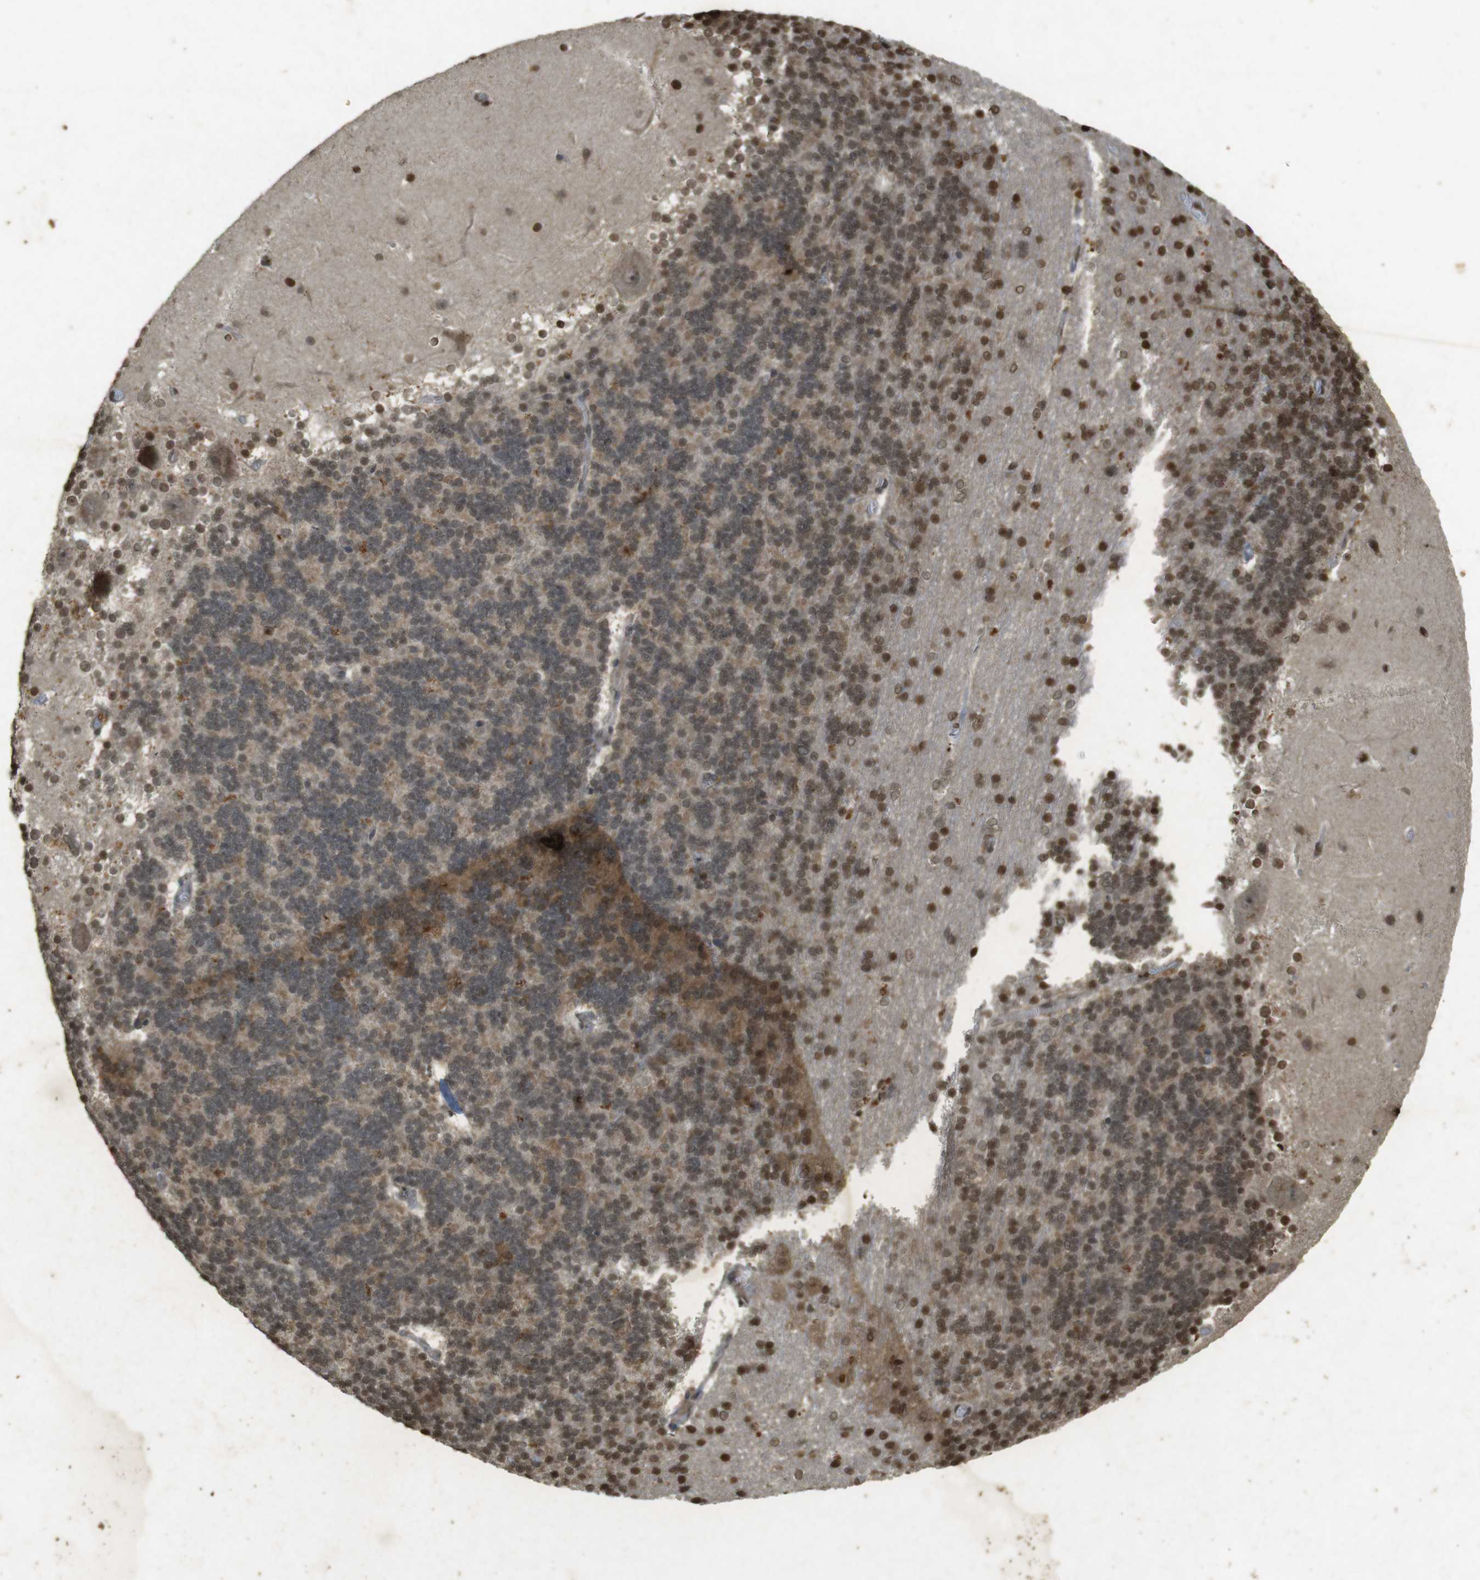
{"staining": {"intensity": "moderate", "quantity": "25%-75%", "location": "cytoplasmic/membranous,nuclear"}, "tissue": "cerebellum", "cell_type": "Cells in granular layer", "image_type": "normal", "snomed": [{"axis": "morphology", "description": "Normal tissue, NOS"}, {"axis": "topography", "description": "Cerebellum"}], "caption": "Cerebellum stained with DAB (3,3'-diaminobenzidine) IHC demonstrates medium levels of moderate cytoplasmic/membranous,nuclear positivity in about 25%-75% of cells in granular layer. The staining is performed using DAB brown chromogen to label protein expression. The nuclei are counter-stained blue using hematoxylin.", "gene": "ORC4", "patient": {"sex": "female", "age": 19}}